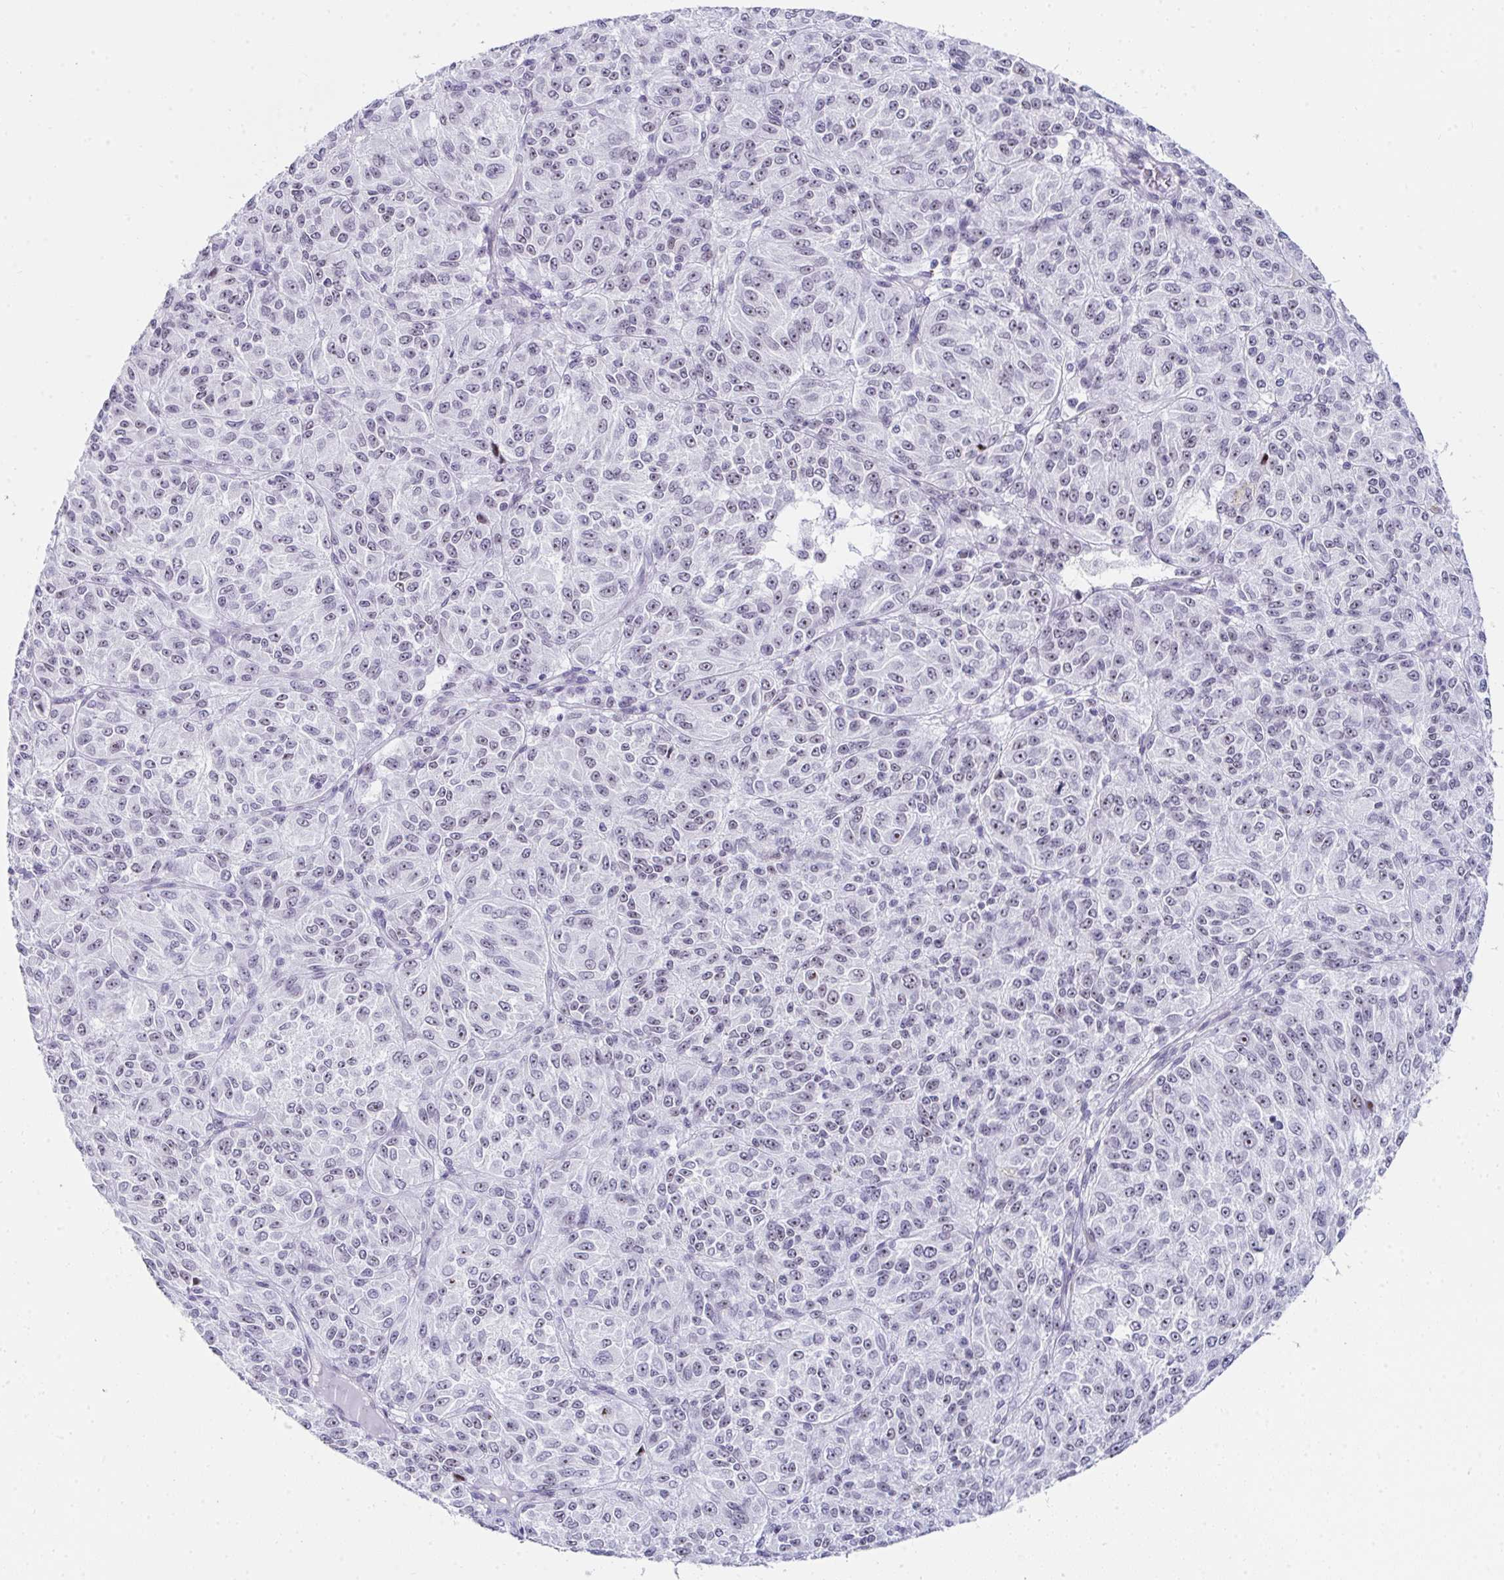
{"staining": {"intensity": "weak", "quantity": "<25%", "location": "nuclear"}, "tissue": "melanoma", "cell_type": "Tumor cells", "image_type": "cancer", "snomed": [{"axis": "morphology", "description": "Malignant melanoma, Metastatic site"}, {"axis": "topography", "description": "Brain"}], "caption": "Immunohistochemistry of melanoma reveals no expression in tumor cells.", "gene": "NOP10", "patient": {"sex": "female", "age": 56}}